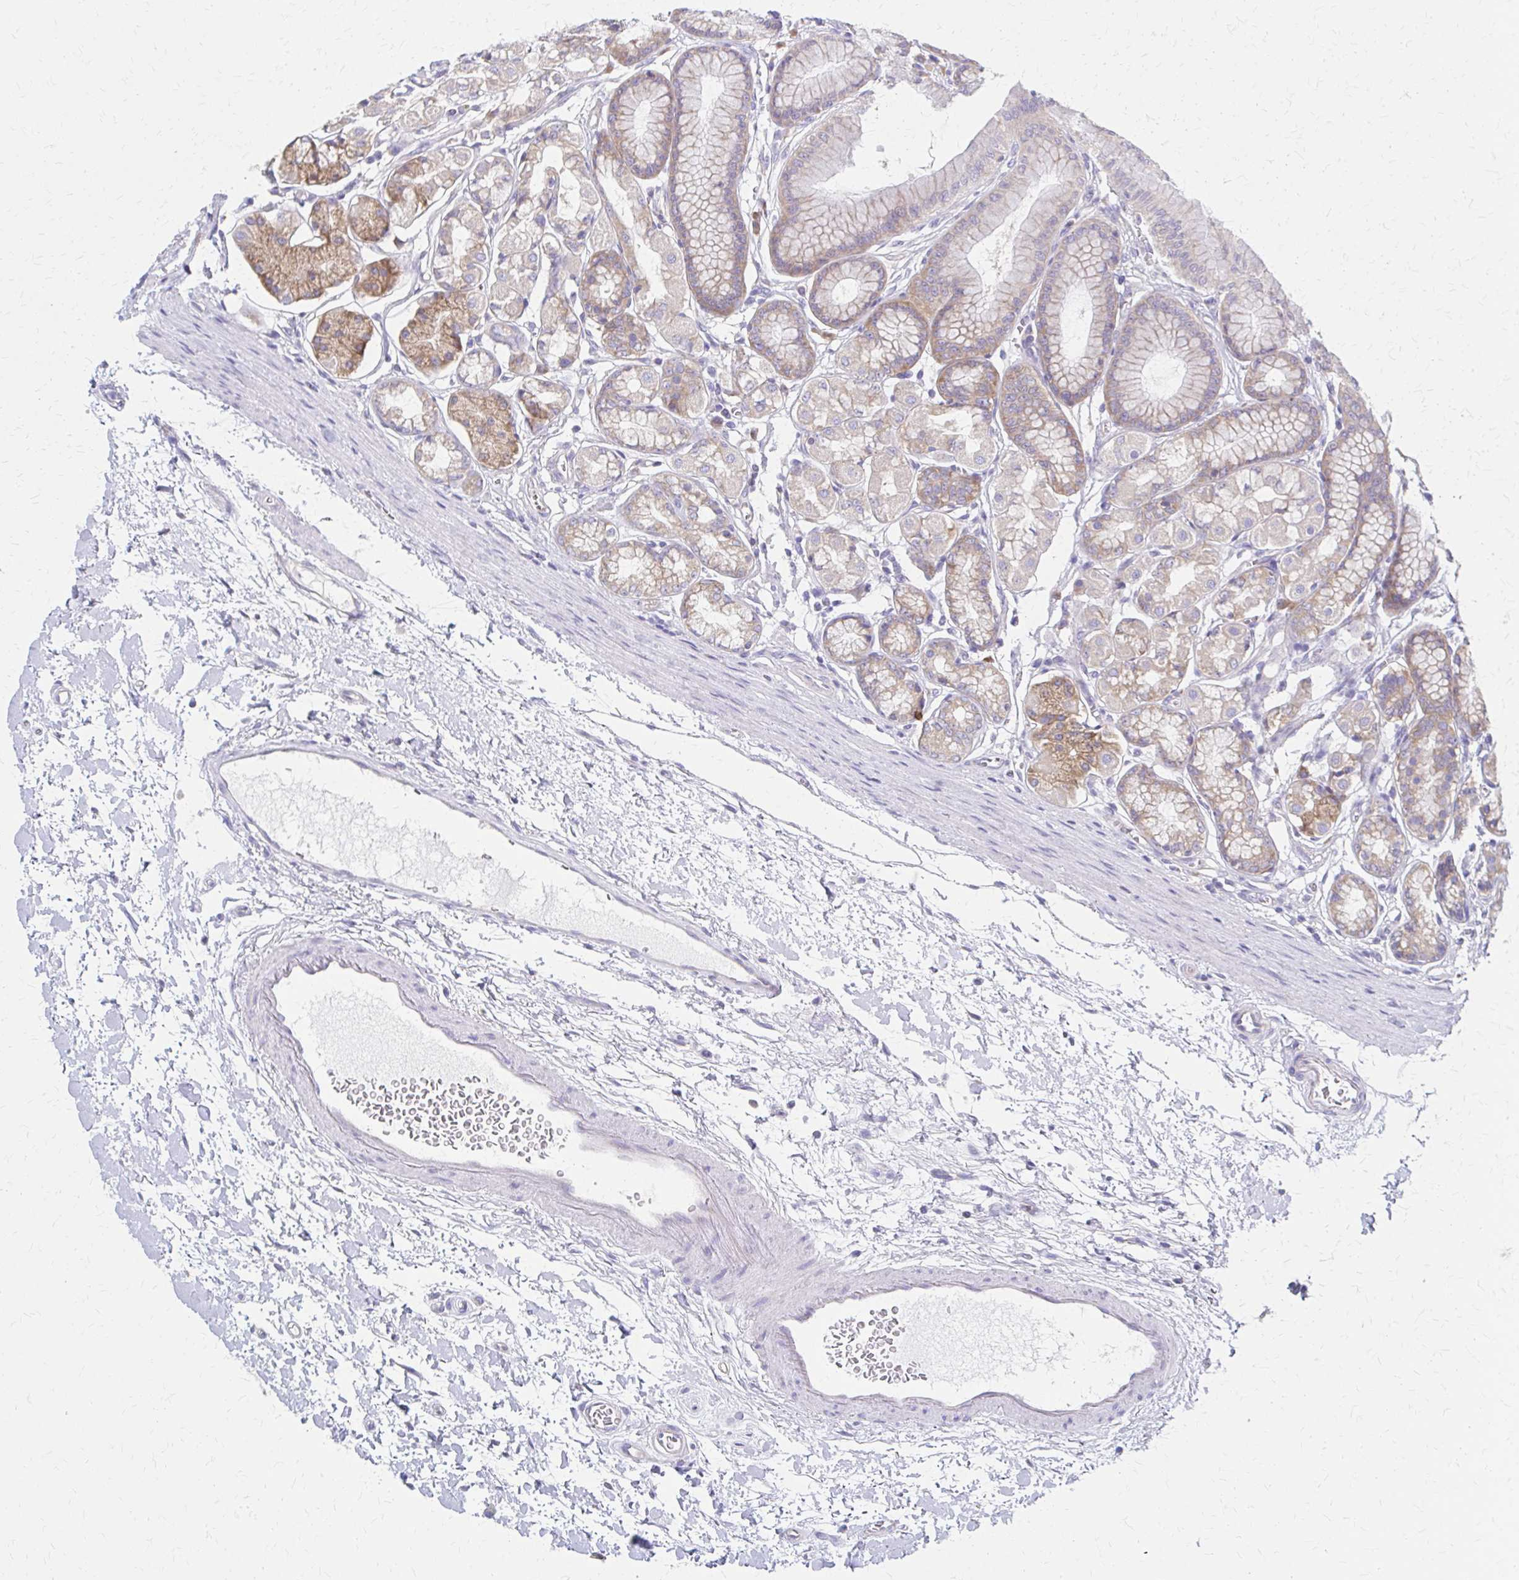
{"staining": {"intensity": "moderate", "quantity": "25%-75%", "location": "cytoplasmic/membranous"}, "tissue": "stomach", "cell_type": "Glandular cells", "image_type": "normal", "snomed": [{"axis": "morphology", "description": "Normal tissue, NOS"}, {"axis": "topography", "description": "Stomach"}, {"axis": "topography", "description": "Stomach, lower"}], "caption": "IHC photomicrograph of normal stomach: human stomach stained using immunohistochemistry reveals medium levels of moderate protein expression localized specifically in the cytoplasmic/membranous of glandular cells, appearing as a cytoplasmic/membranous brown color.", "gene": "RPL27A", "patient": {"sex": "male", "age": 76}}